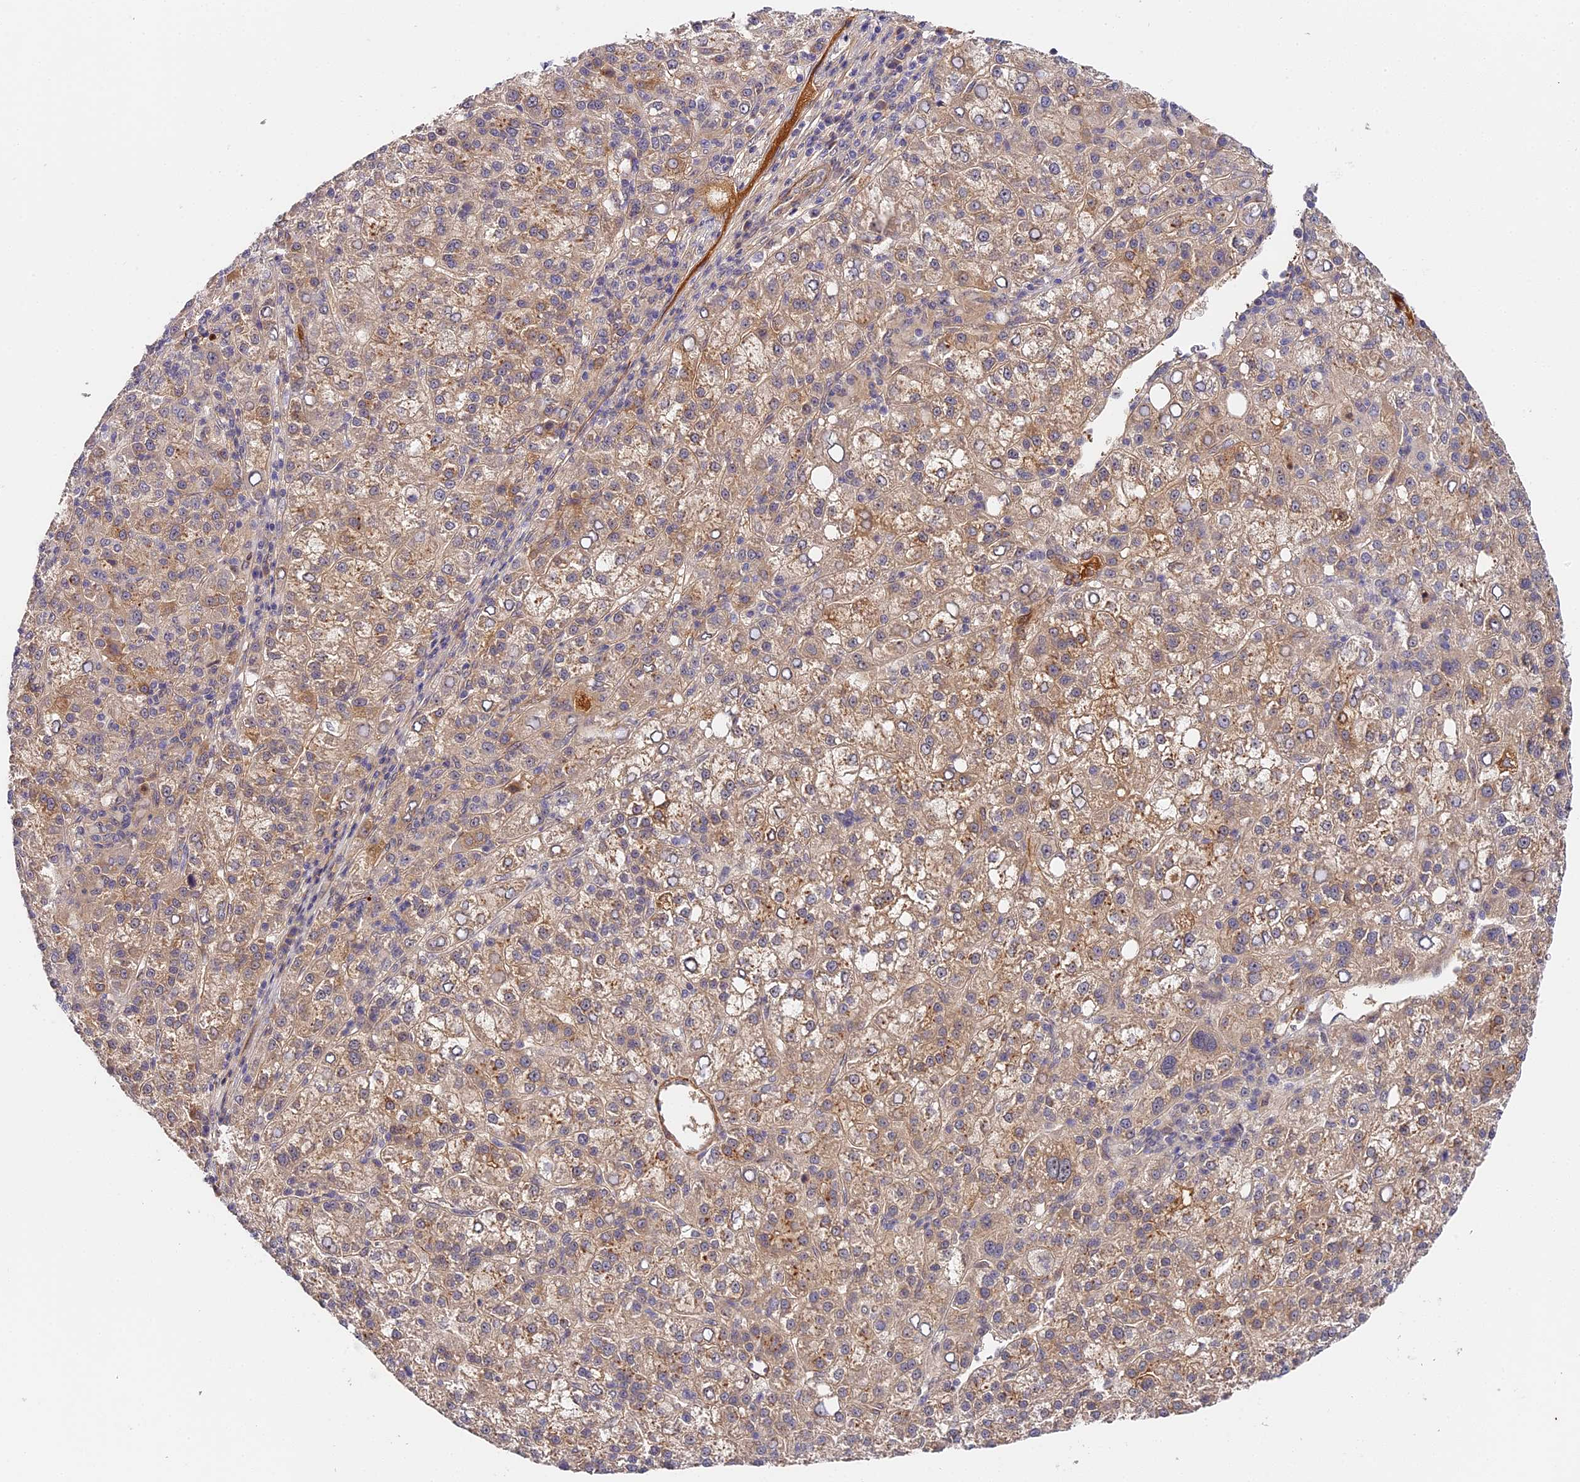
{"staining": {"intensity": "weak", "quantity": ">75%", "location": "cytoplasmic/membranous"}, "tissue": "liver cancer", "cell_type": "Tumor cells", "image_type": "cancer", "snomed": [{"axis": "morphology", "description": "Carcinoma, Hepatocellular, NOS"}, {"axis": "topography", "description": "Liver"}], "caption": "Immunohistochemical staining of liver cancer shows low levels of weak cytoplasmic/membranous protein expression in approximately >75% of tumor cells. (Brightfield microscopy of DAB IHC at high magnification).", "gene": "IMPACT", "patient": {"sex": "female", "age": 58}}